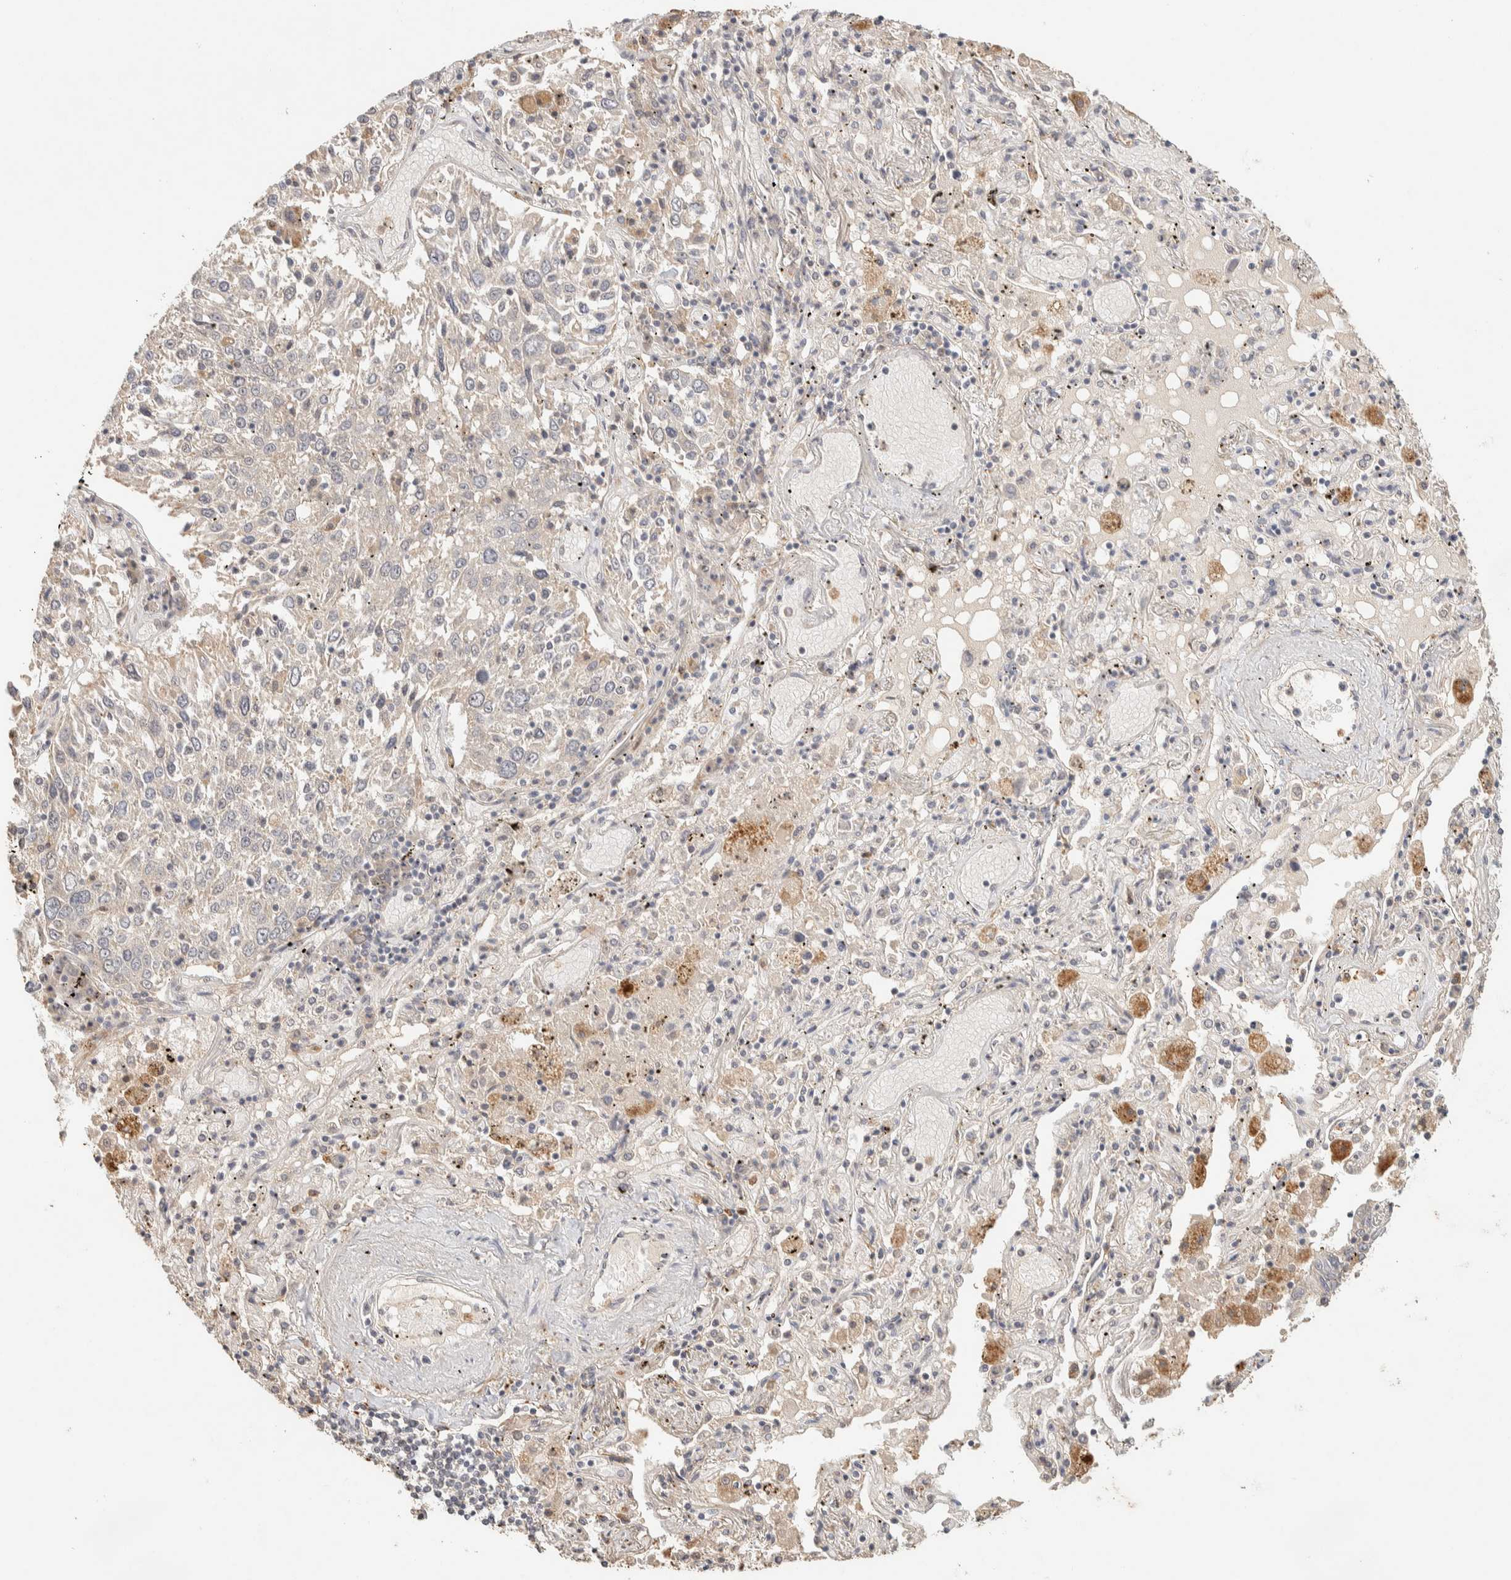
{"staining": {"intensity": "negative", "quantity": "none", "location": "none"}, "tissue": "lung cancer", "cell_type": "Tumor cells", "image_type": "cancer", "snomed": [{"axis": "morphology", "description": "Squamous cell carcinoma, NOS"}, {"axis": "topography", "description": "Lung"}], "caption": "A photomicrograph of human lung cancer is negative for staining in tumor cells. (DAB immunohistochemistry with hematoxylin counter stain).", "gene": "ITPA", "patient": {"sex": "male", "age": 65}}